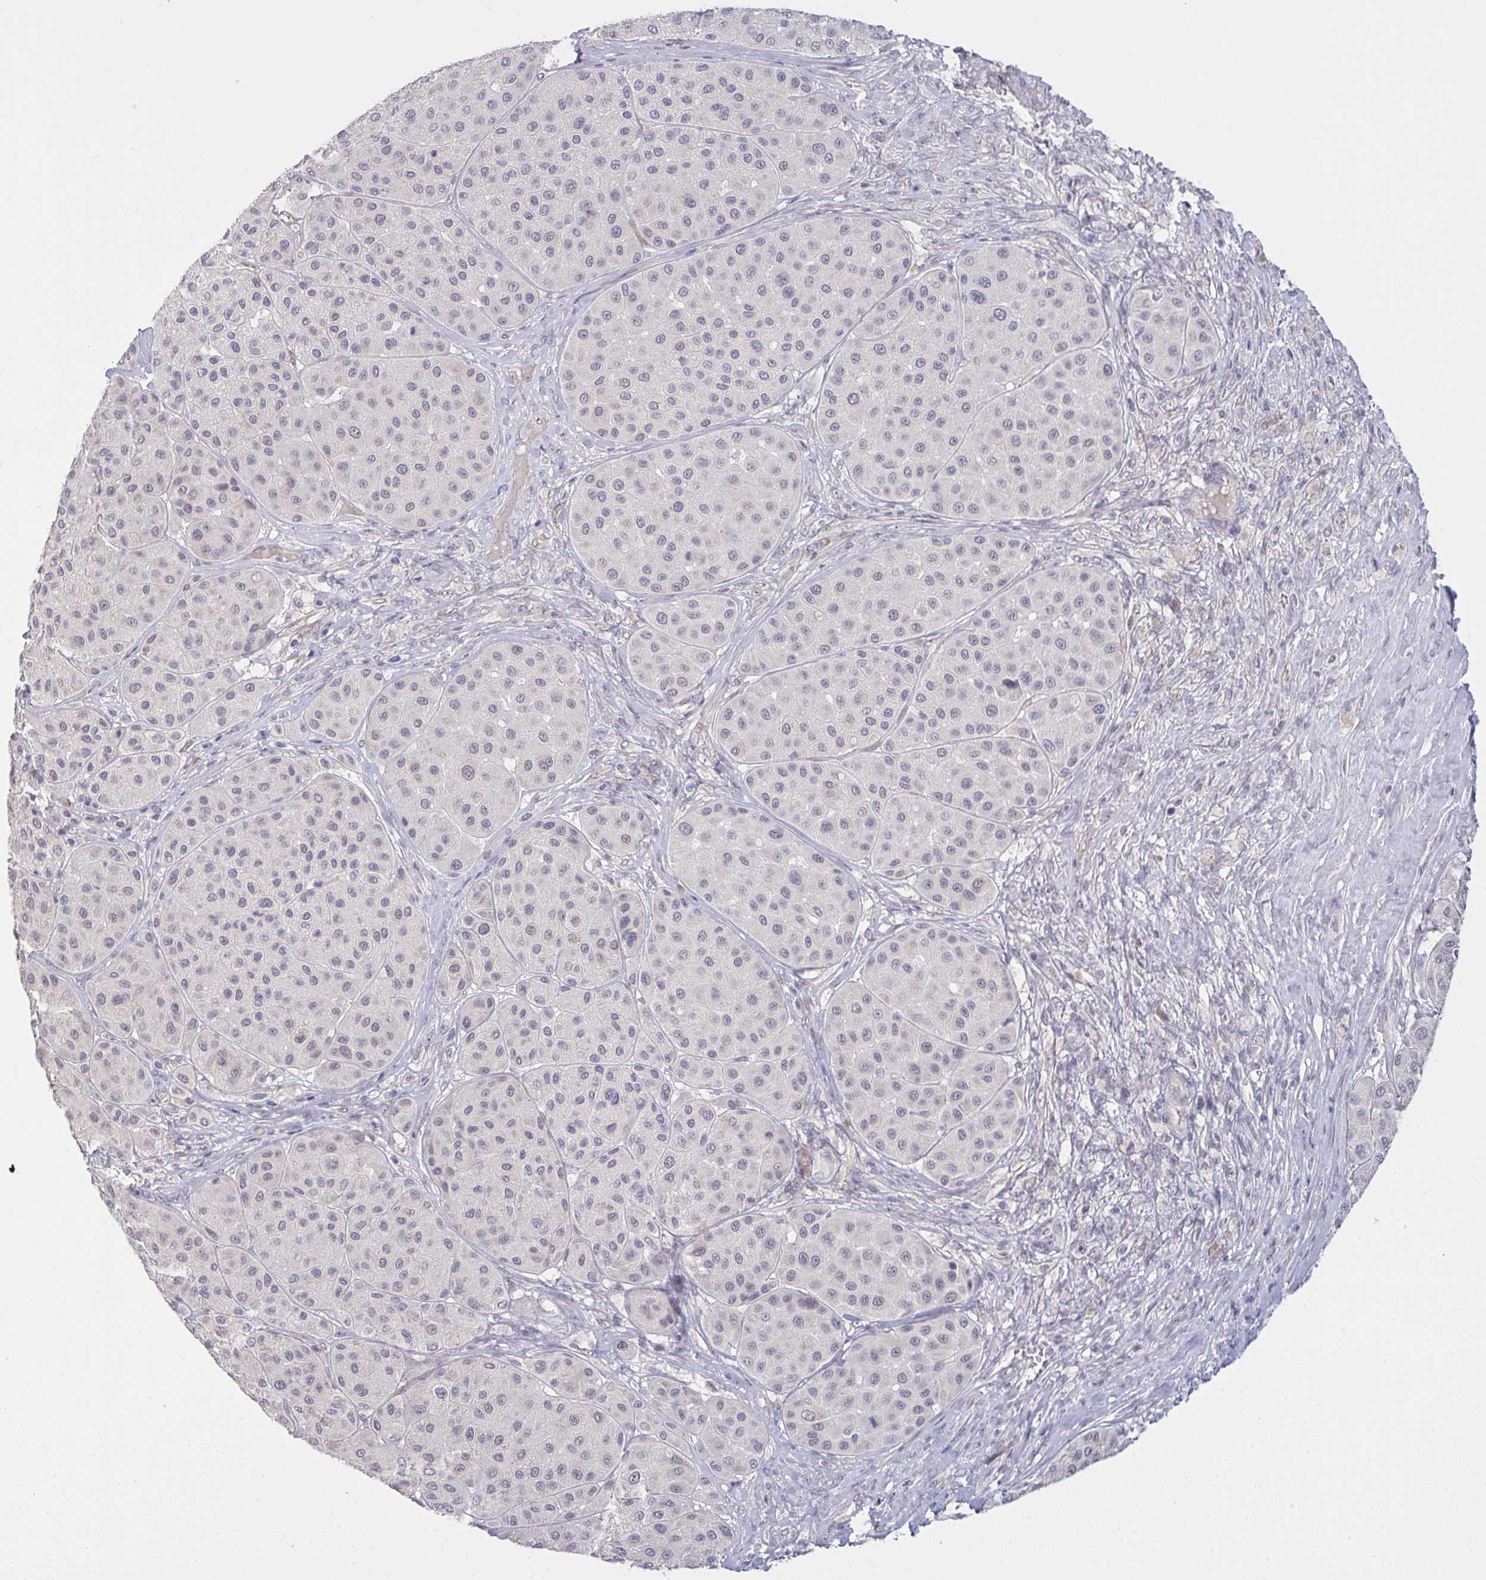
{"staining": {"intensity": "negative", "quantity": "none", "location": "none"}, "tissue": "melanoma", "cell_type": "Tumor cells", "image_type": "cancer", "snomed": [{"axis": "morphology", "description": "Malignant melanoma, Metastatic site"}, {"axis": "topography", "description": "Smooth muscle"}], "caption": "A high-resolution micrograph shows immunohistochemistry (IHC) staining of malignant melanoma (metastatic site), which reveals no significant staining in tumor cells.", "gene": "ZNF784", "patient": {"sex": "male", "age": 41}}